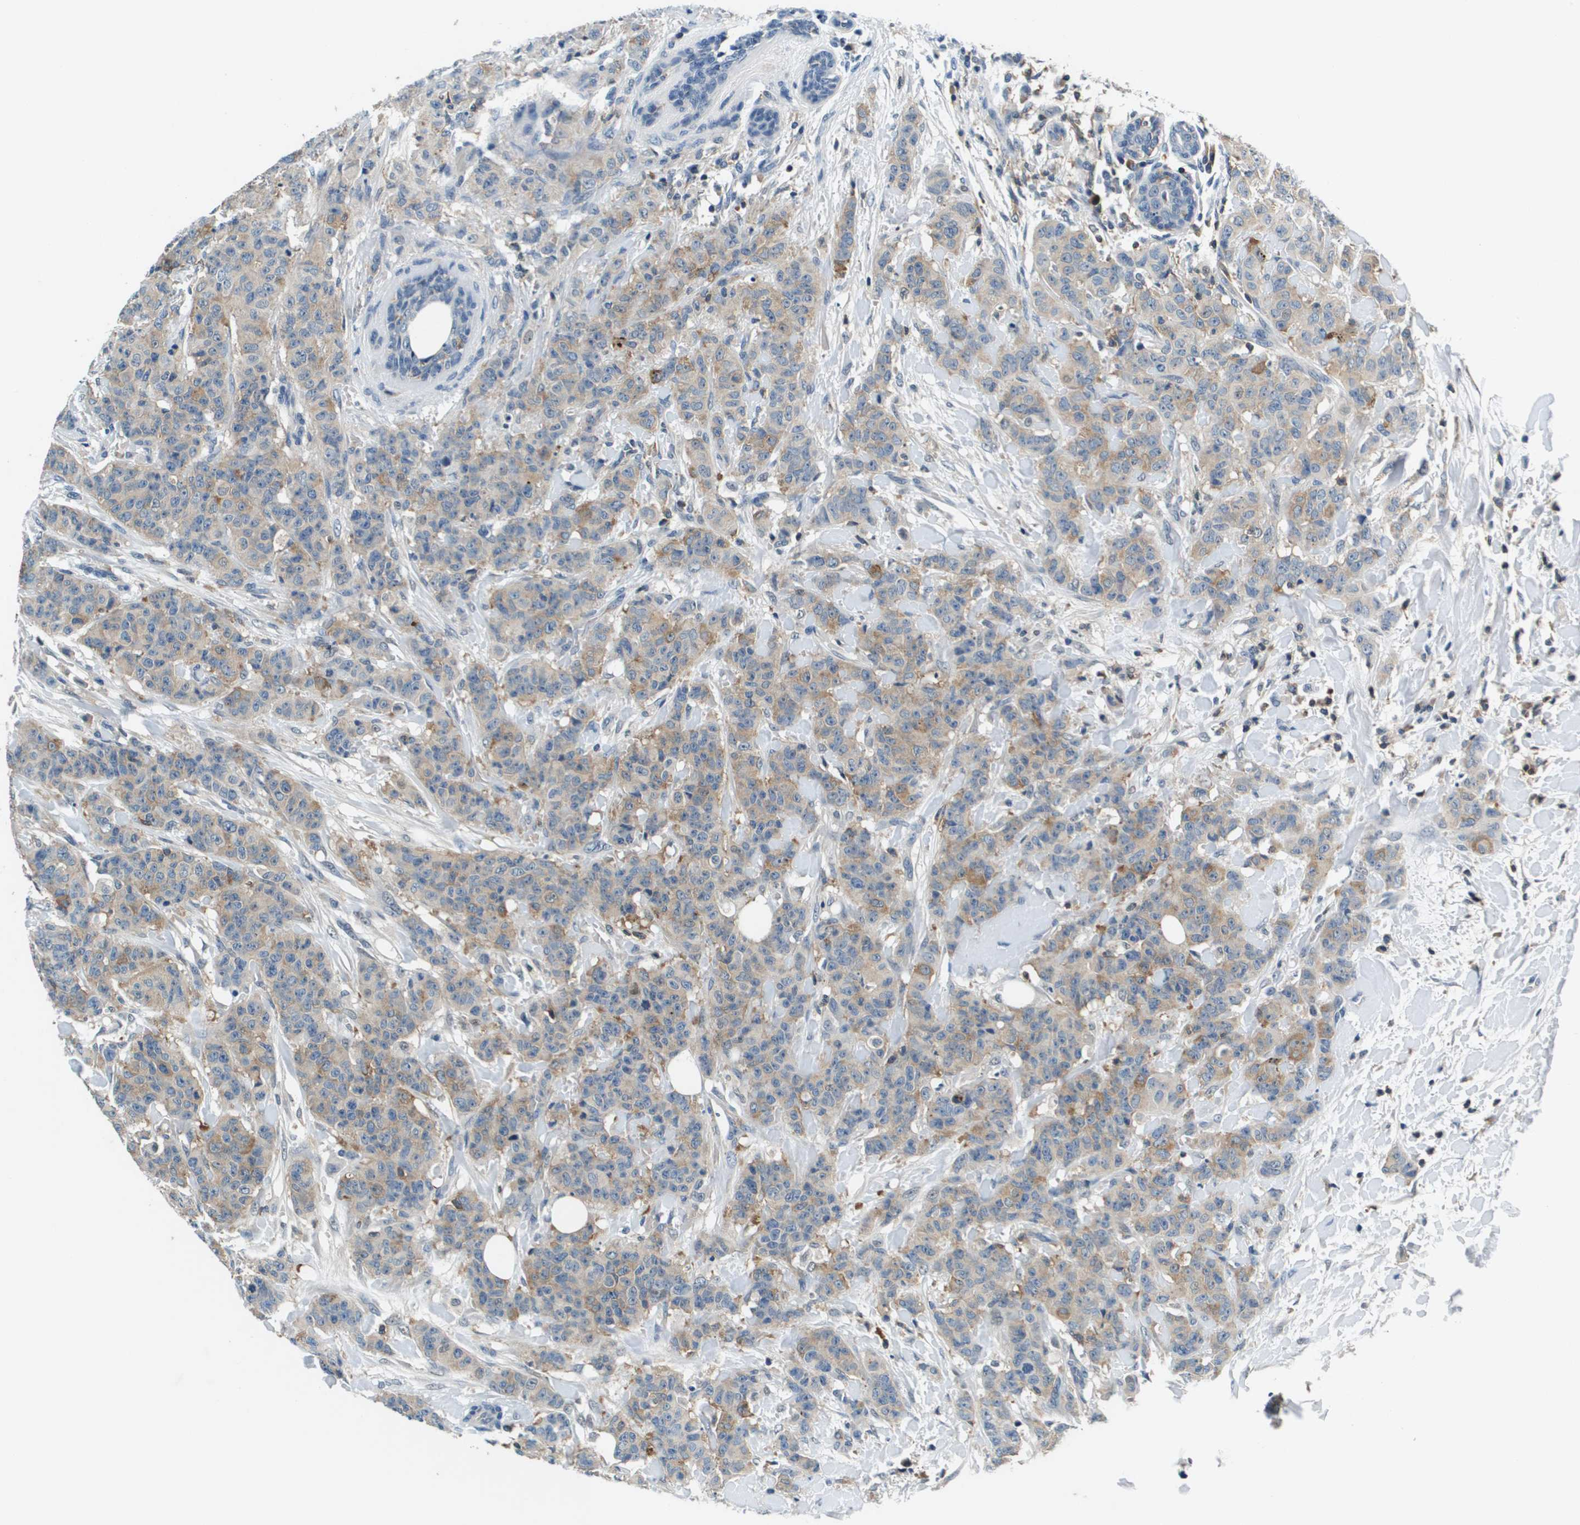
{"staining": {"intensity": "weak", "quantity": ">75%", "location": "cytoplasmic/membranous"}, "tissue": "breast cancer", "cell_type": "Tumor cells", "image_type": "cancer", "snomed": [{"axis": "morphology", "description": "Normal tissue, NOS"}, {"axis": "morphology", "description": "Duct carcinoma"}, {"axis": "topography", "description": "Breast"}], "caption": "Protein analysis of breast cancer tissue demonstrates weak cytoplasmic/membranous positivity in approximately >75% of tumor cells. Ihc stains the protein in brown and the nuclei are stained blue.", "gene": "KCNQ5", "patient": {"sex": "female", "age": 40}}